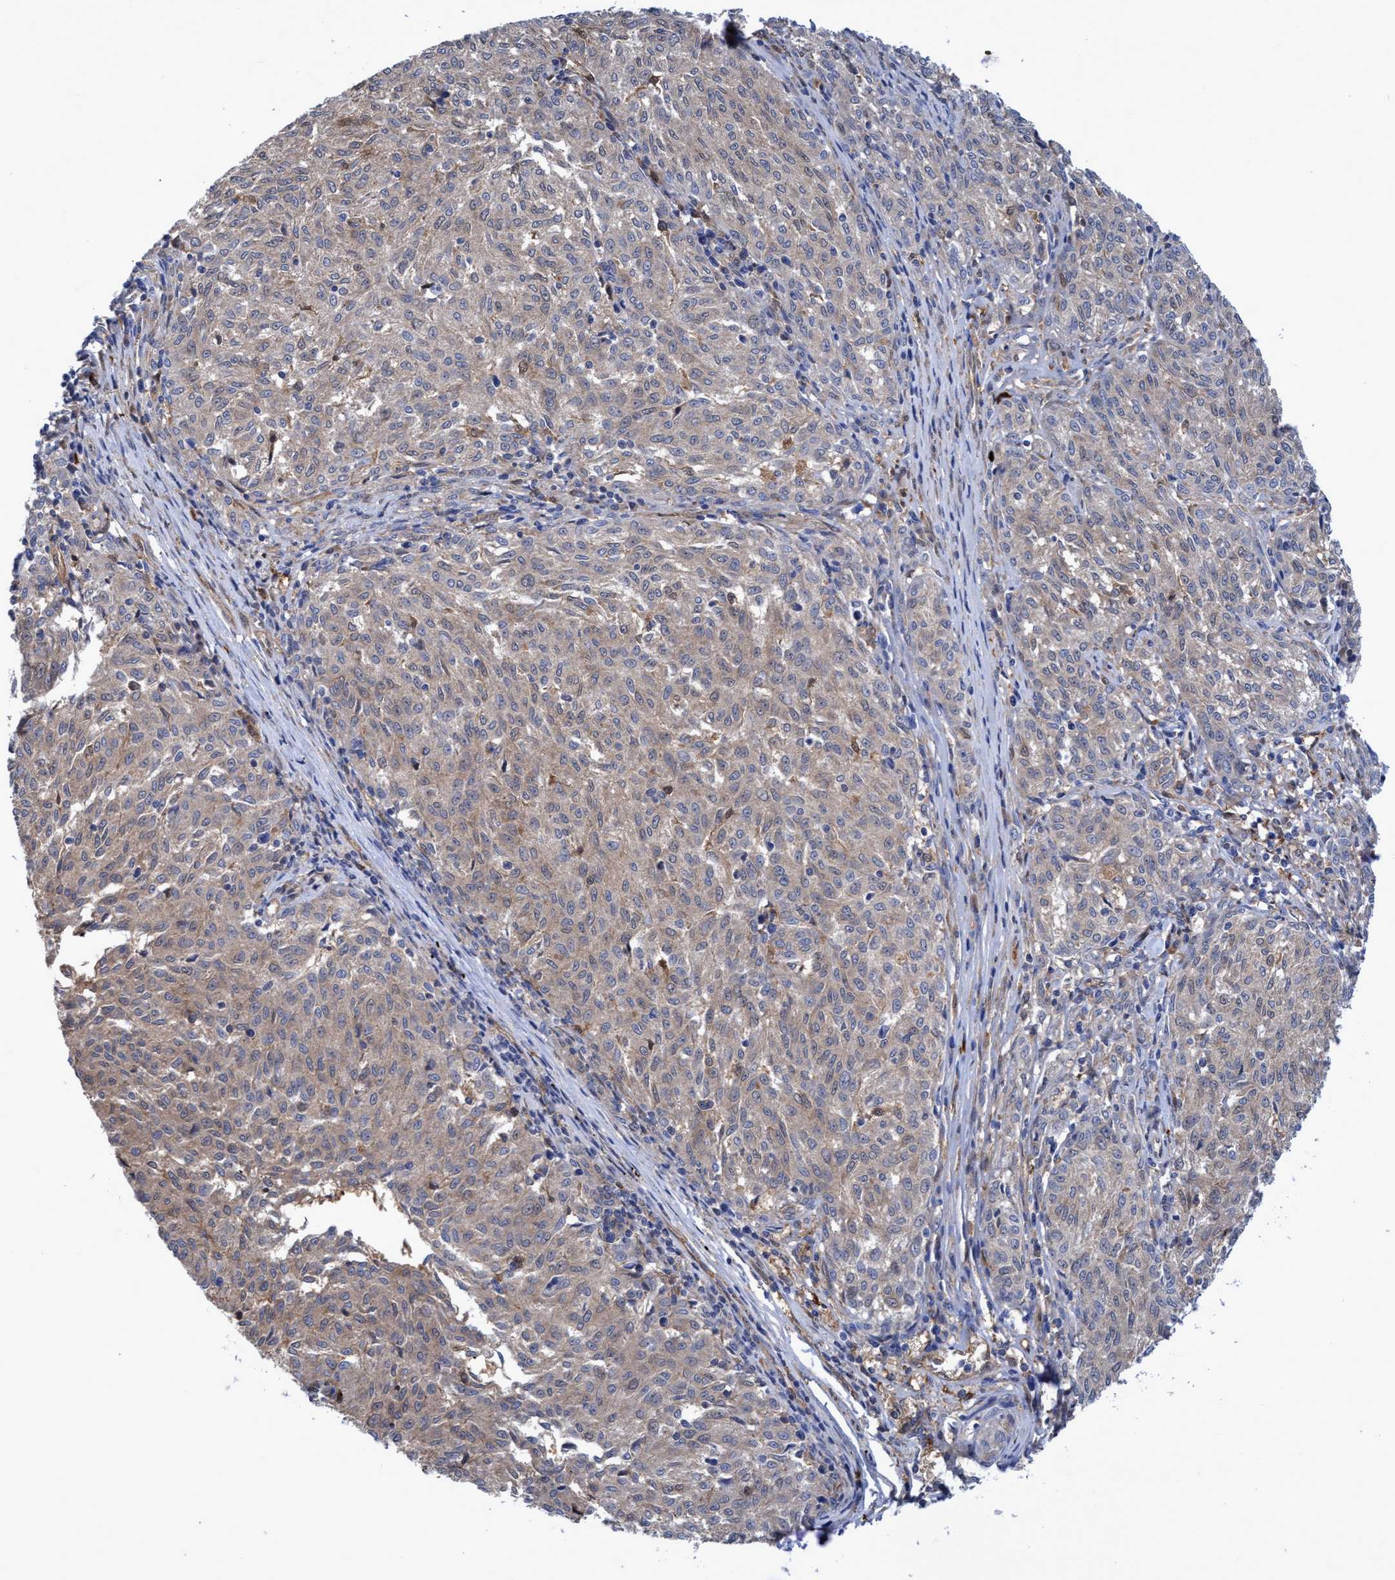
{"staining": {"intensity": "weak", "quantity": ">75%", "location": "cytoplasmic/membranous"}, "tissue": "melanoma", "cell_type": "Tumor cells", "image_type": "cancer", "snomed": [{"axis": "morphology", "description": "Malignant melanoma, NOS"}, {"axis": "topography", "description": "Skin"}], "caption": "IHC photomicrograph of neoplastic tissue: melanoma stained using immunohistochemistry (IHC) exhibits low levels of weak protein expression localized specifically in the cytoplasmic/membranous of tumor cells, appearing as a cytoplasmic/membranous brown color.", "gene": "PNPO", "patient": {"sex": "female", "age": 72}}